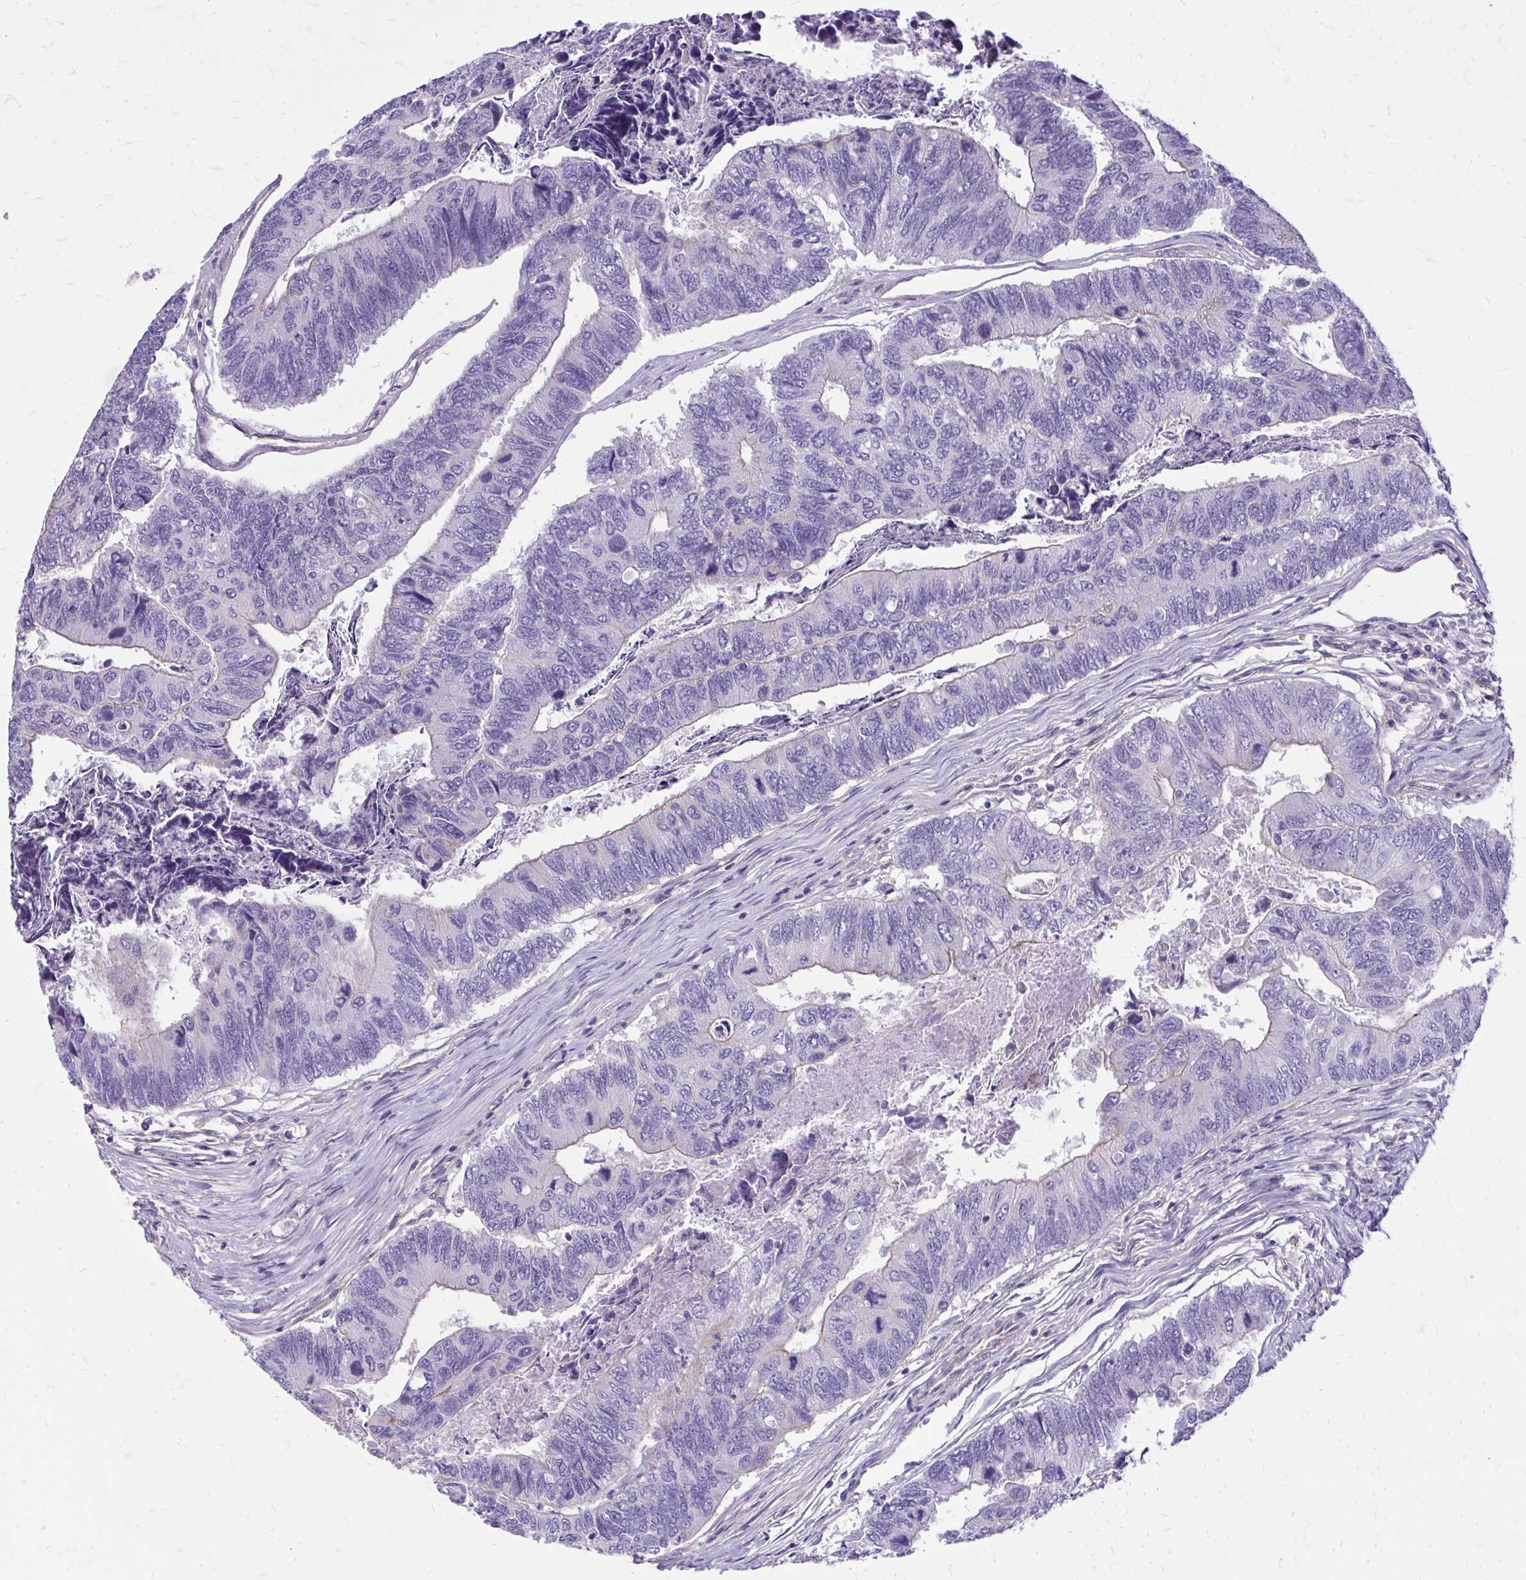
{"staining": {"intensity": "weak", "quantity": "<25%", "location": "cytoplasmic/membranous"}, "tissue": "colorectal cancer", "cell_type": "Tumor cells", "image_type": "cancer", "snomed": [{"axis": "morphology", "description": "Adenocarcinoma, NOS"}, {"axis": "topography", "description": "Colon"}], "caption": "Immunohistochemical staining of human adenocarcinoma (colorectal) shows no significant expression in tumor cells.", "gene": "RUNDC3B", "patient": {"sex": "female", "age": 67}}